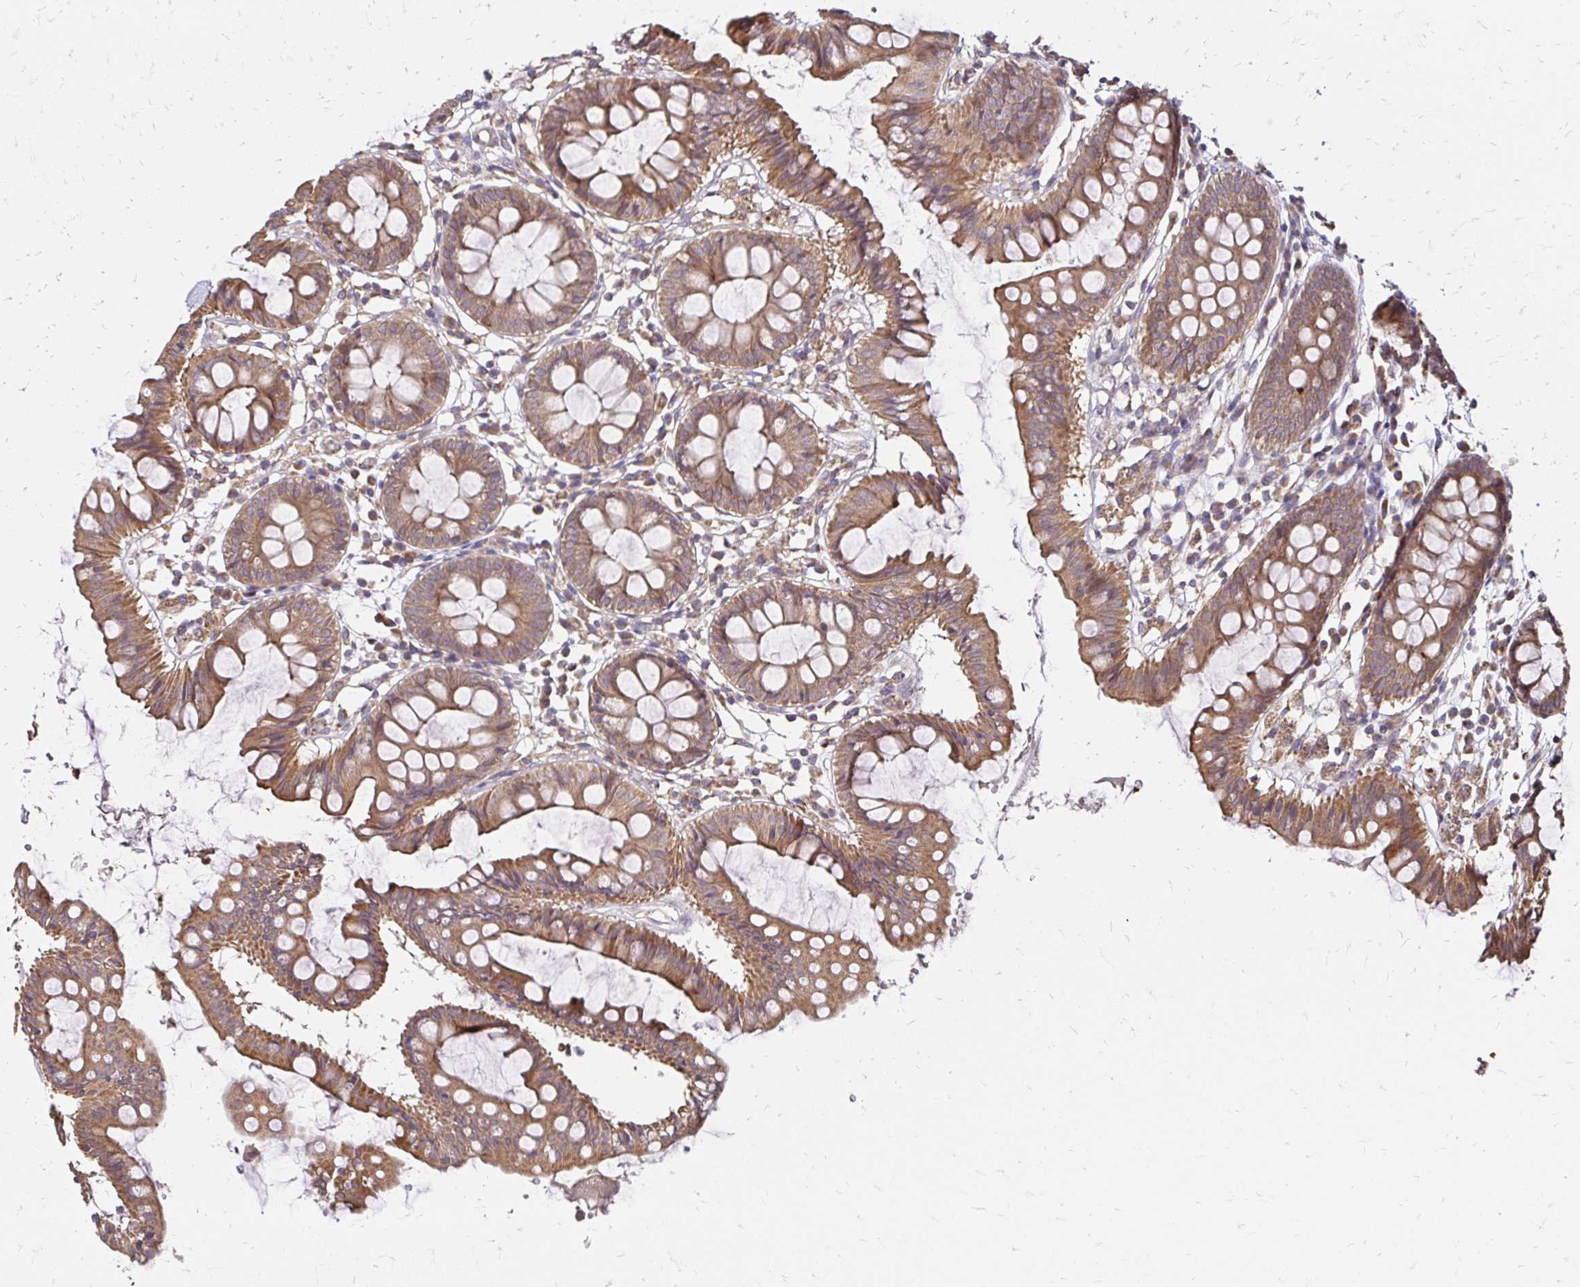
{"staining": {"intensity": "weak", "quantity": ">75%", "location": "cytoplasmic/membranous"}, "tissue": "colon", "cell_type": "Endothelial cells", "image_type": "normal", "snomed": [{"axis": "morphology", "description": "Normal tissue, NOS"}, {"axis": "topography", "description": "Colon"}], "caption": "This histopathology image exhibits immunohistochemistry staining of normal human colon, with low weak cytoplasmic/membranous positivity in about >75% of endothelial cells.", "gene": "ZW10", "patient": {"sex": "female", "age": 84}}